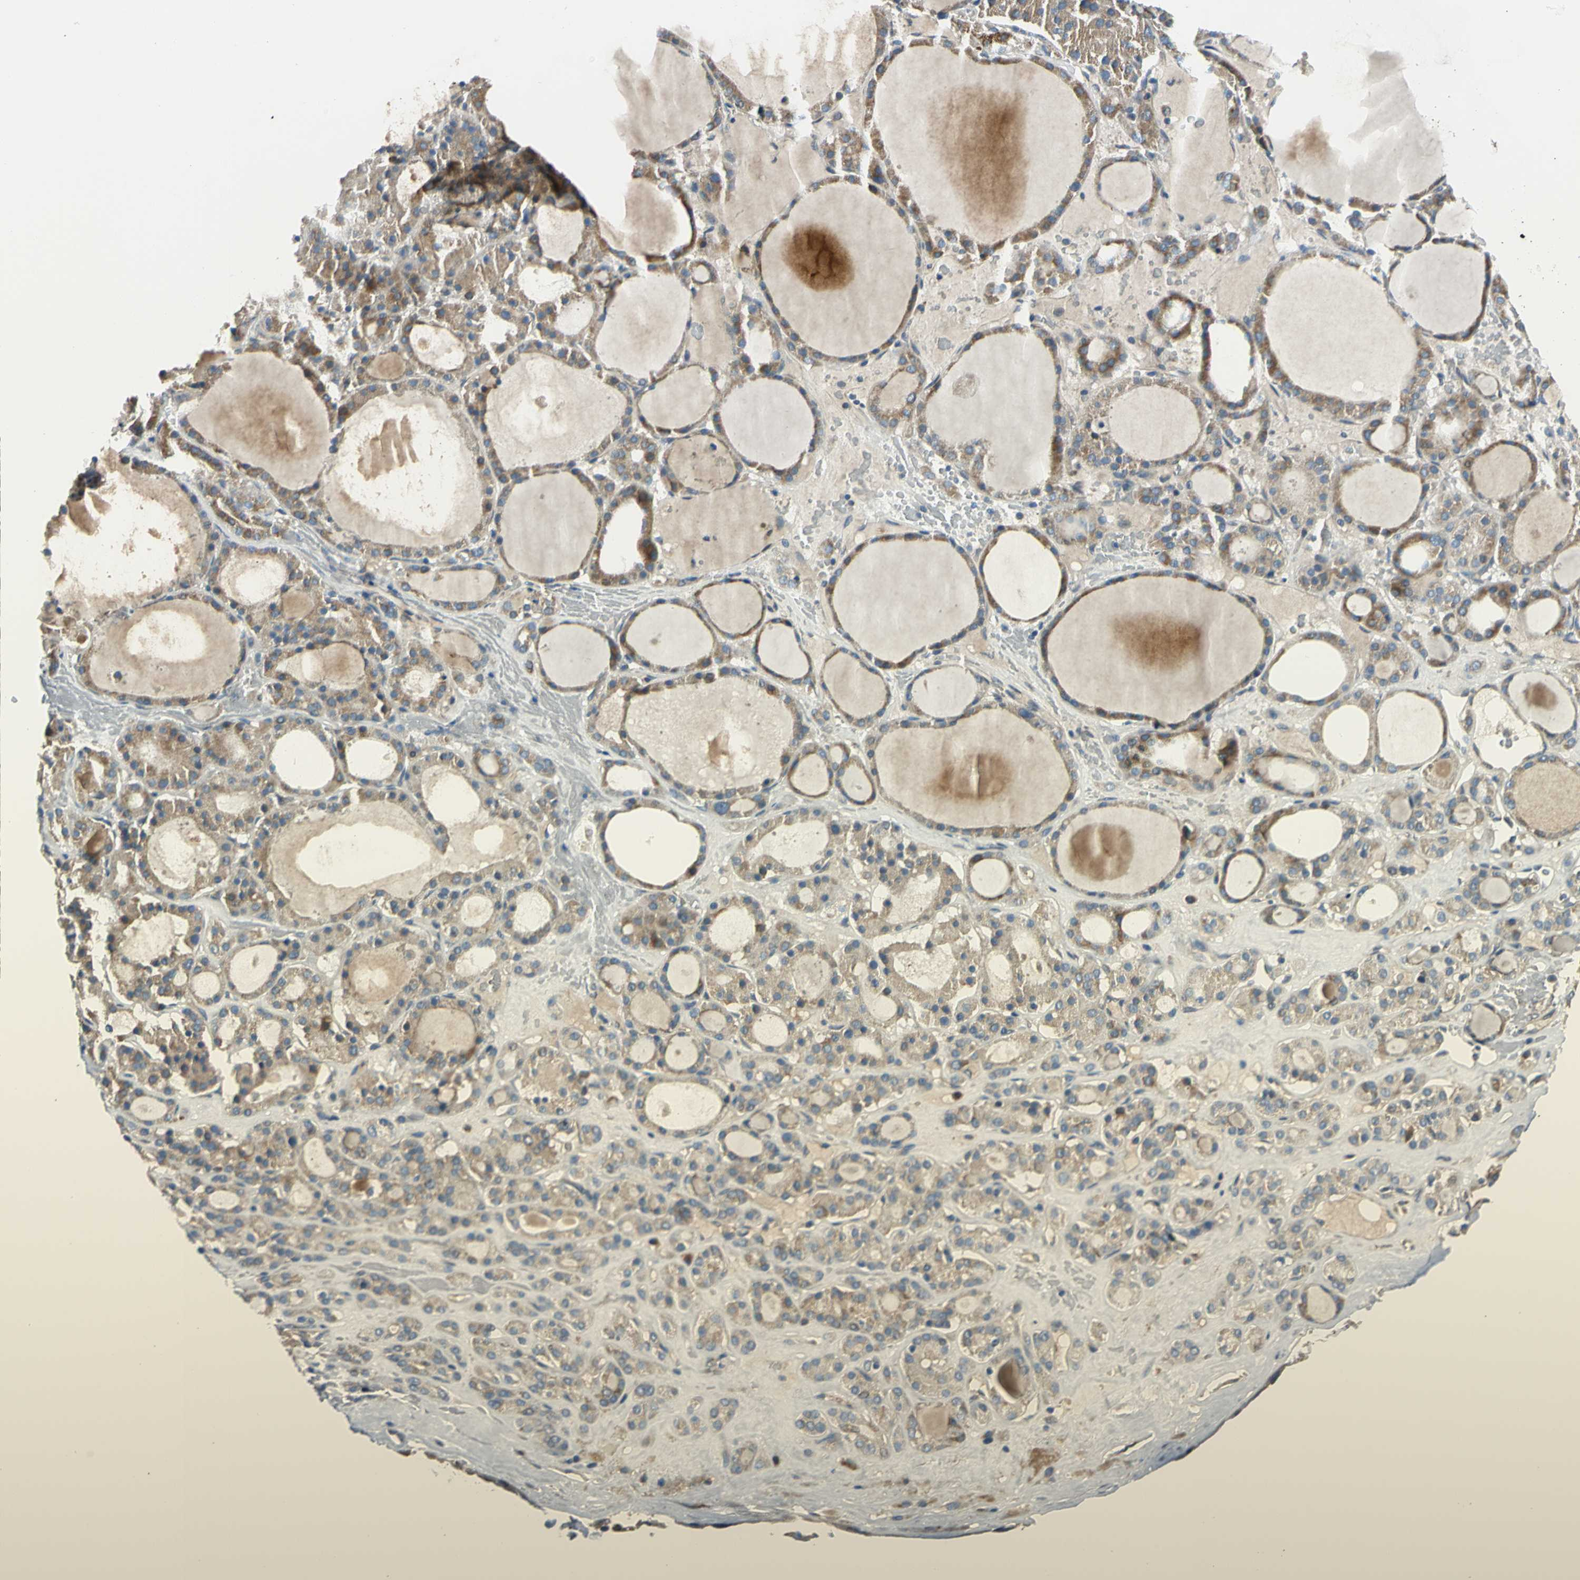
{"staining": {"intensity": "moderate", "quantity": ">75%", "location": "cytoplasmic/membranous"}, "tissue": "thyroid gland", "cell_type": "Glandular cells", "image_type": "normal", "snomed": [{"axis": "morphology", "description": "Normal tissue, NOS"}, {"axis": "morphology", "description": "Carcinoma, NOS"}, {"axis": "topography", "description": "Thyroid gland"}], "caption": "IHC image of normal thyroid gland: human thyroid gland stained using immunohistochemistry (IHC) reveals medium levels of moderate protein expression localized specifically in the cytoplasmic/membranous of glandular cells, appearing as a cytoplasmic/membranous brown color.", "gene": "NPHP3", "patient": {"sex": "female", "age": 86}}